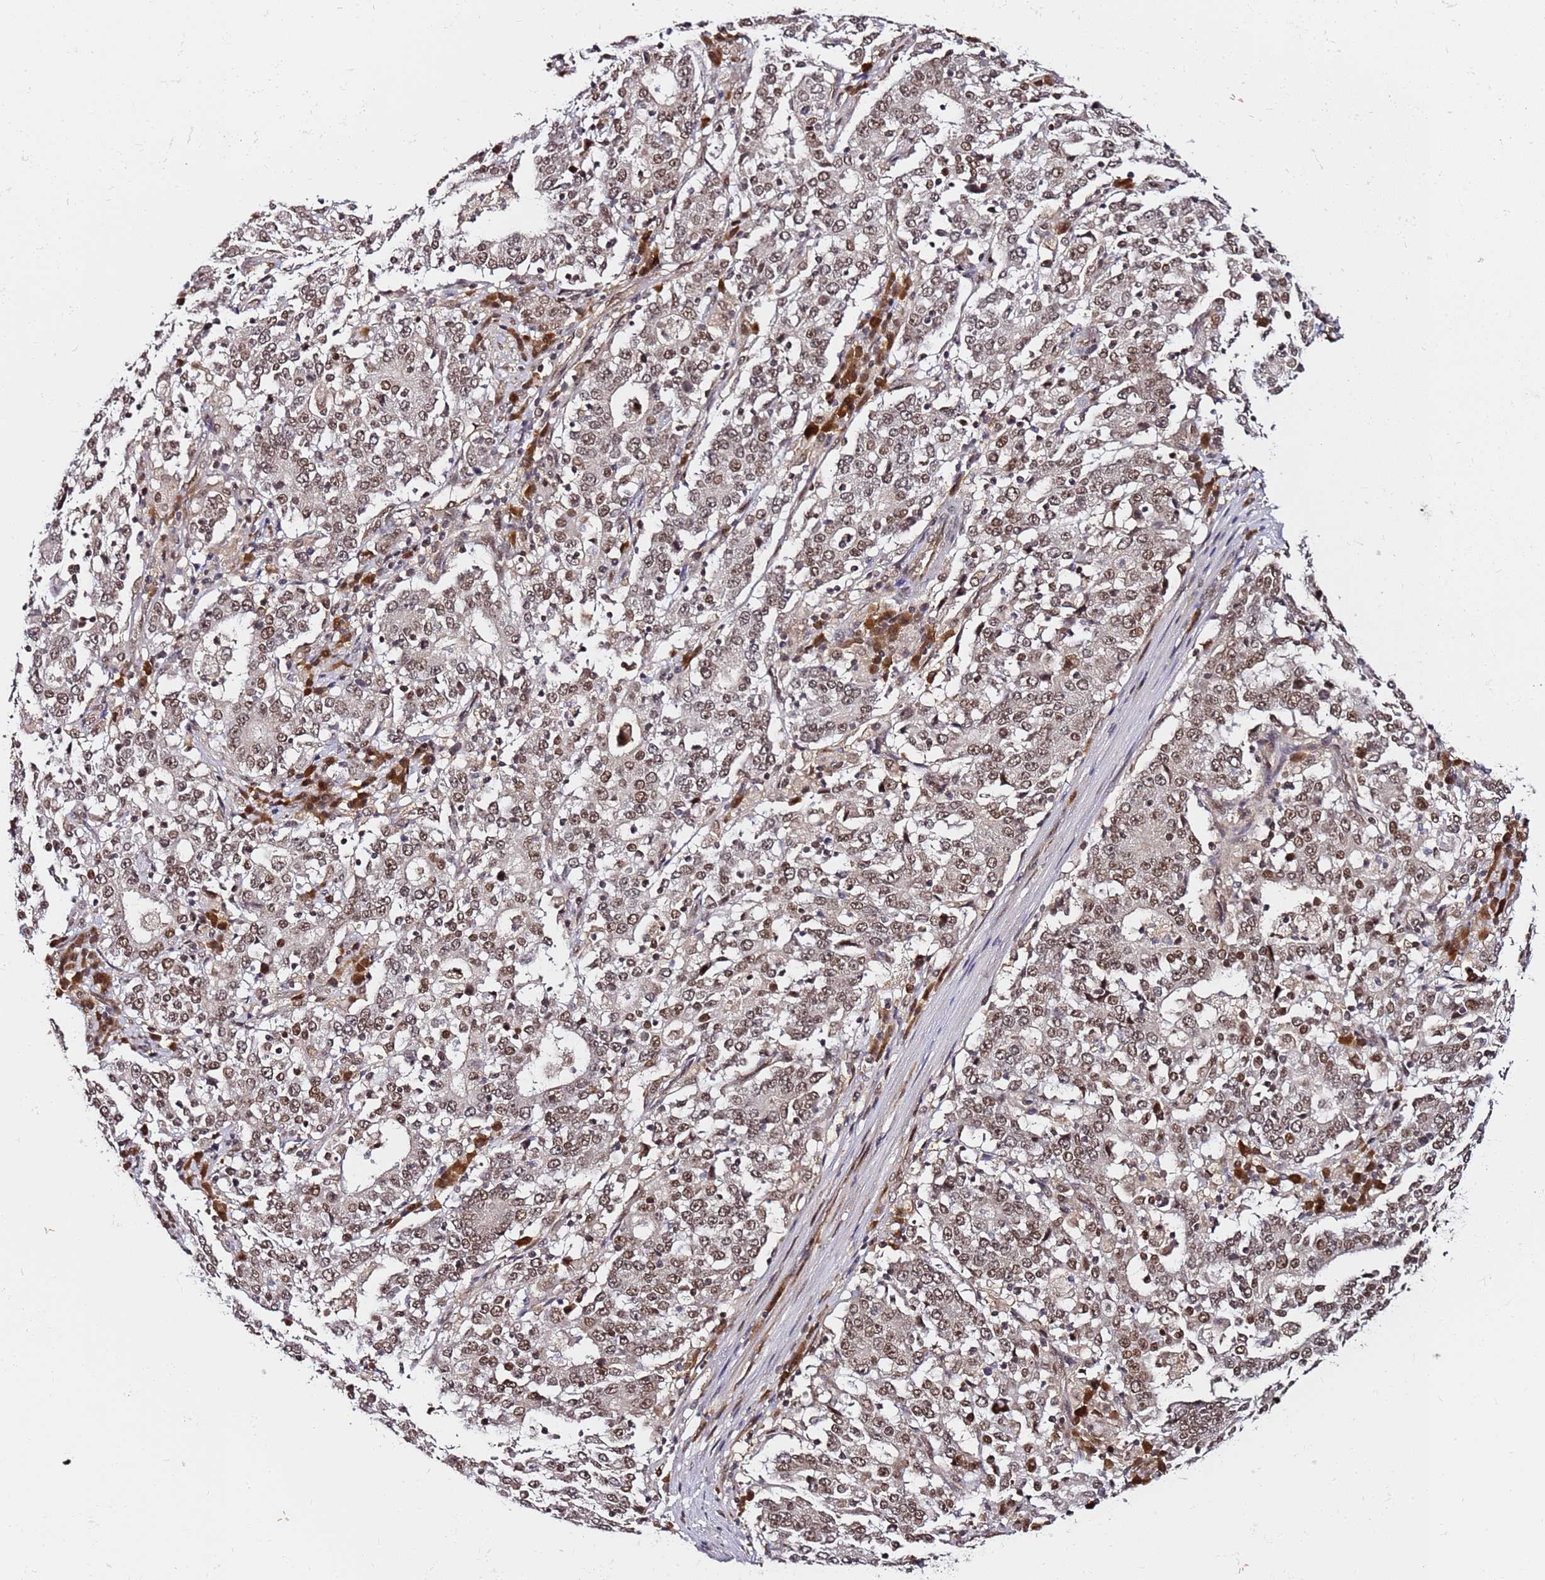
{"staining": {"intensity": "moderate", "quantity": ">75%", "location": "nuclear"}, "tissue": "stomach cancer", "cell_type": "Tumor cells", "image_type": "cancer", "snomed": [{"axis": "morphology", "description": "Adenocarcinoma, NOS"}, {"axis": "topography", "description": "Stomach"}], "caption": "IHC histopathology image of neoplastic tissue: stomach cancer stained using immunohistochemistry exhibits medium levels of moderate protein expression localized specifically in the nuclear of tumor cells, appearing as a nuclear brown color.", "gene": "RGS18", "patient": {"sex": "male", "age": 59}}